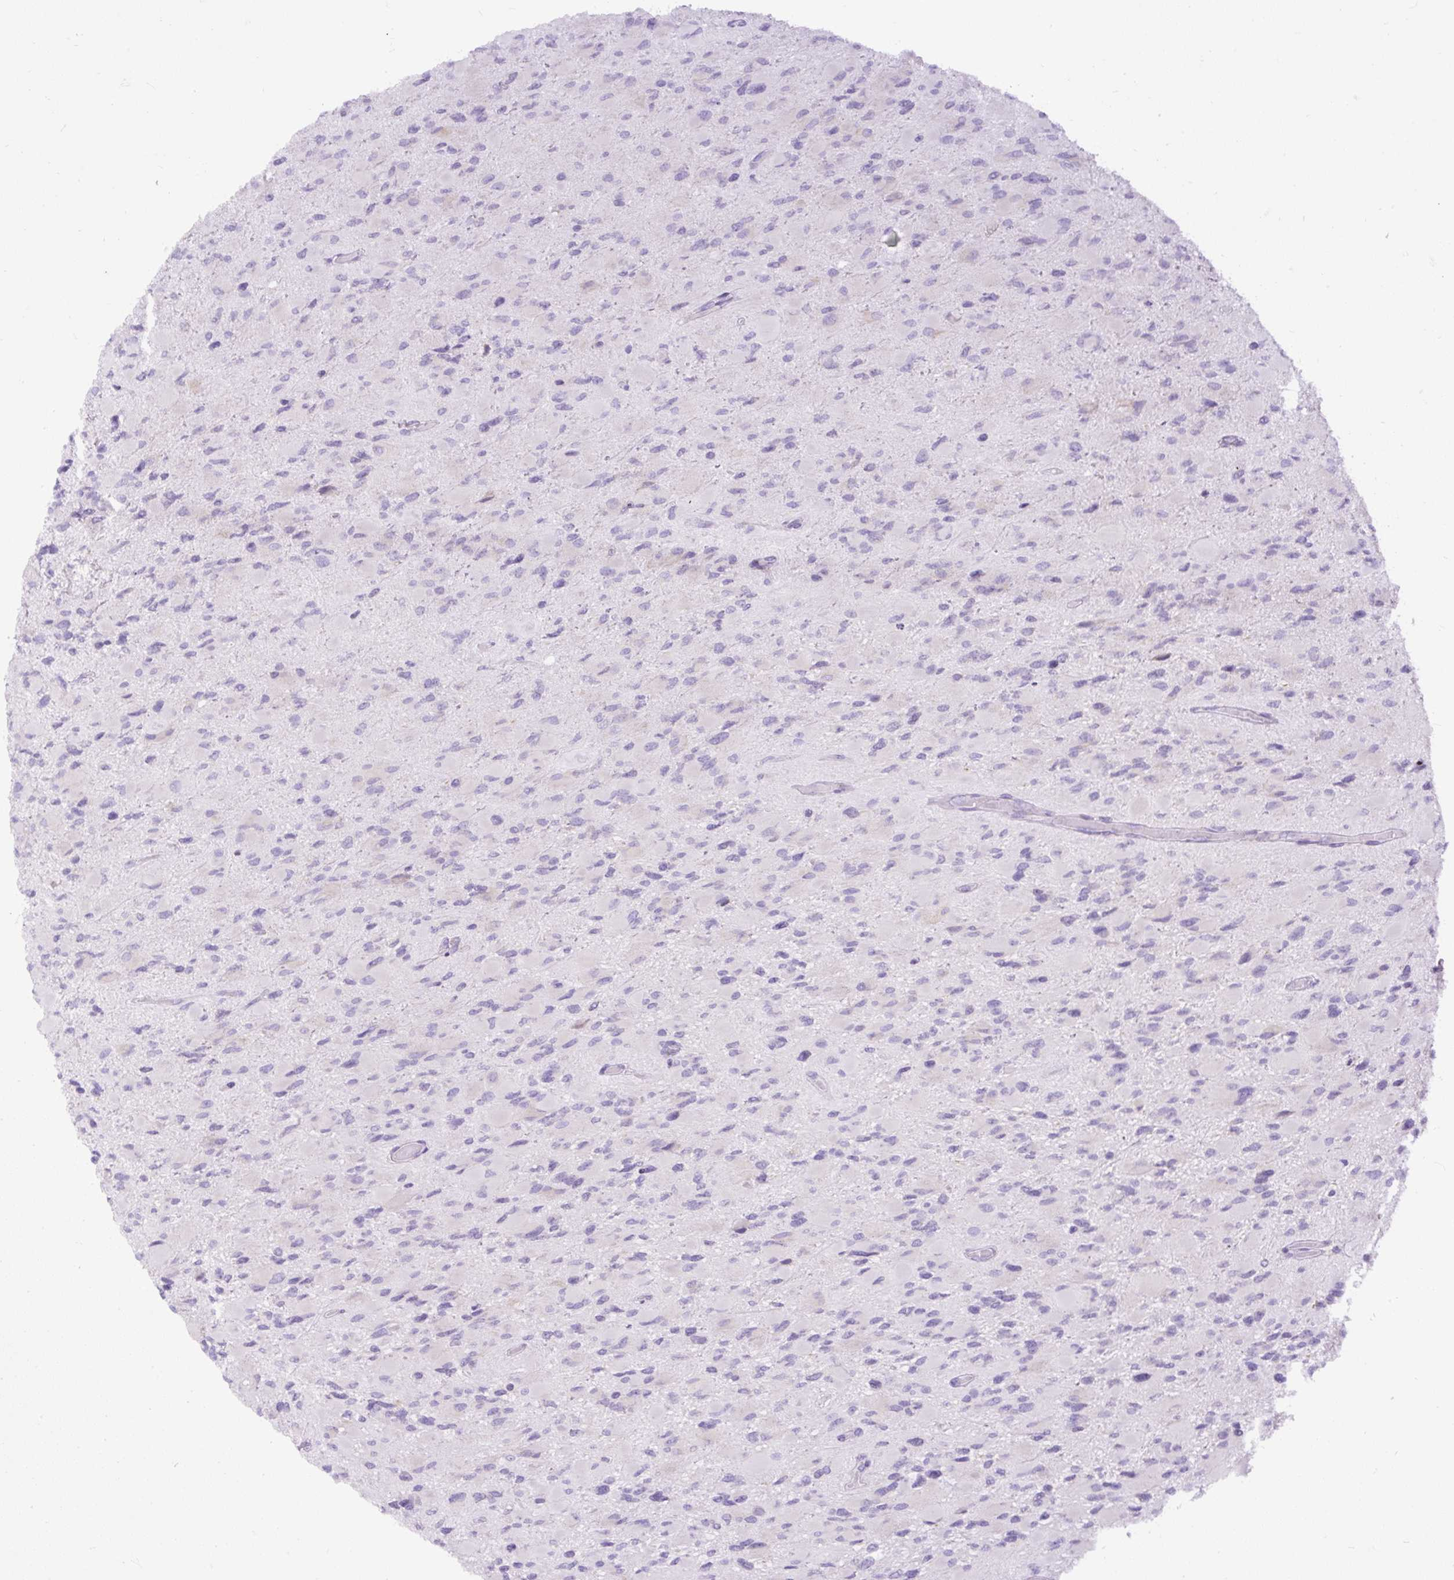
{"staining": {"intensity": "negative", "quantity": "none", "location": "none"}, "tissue": "glioma", "cell_type": "Tumor cells", "image_type": "cancer", "snomed": [{"axis": "morphology", "description": "Glioma, malignant, High grade"}, {"axis": "topography", "description": "Cerebral cortex"}], "caption": "DAB immunohistochemical staining of human glioma reveals no significant staining in tumor cells.", "gene": "DDOST", "patient": {"sex": "female", "age": 36}}